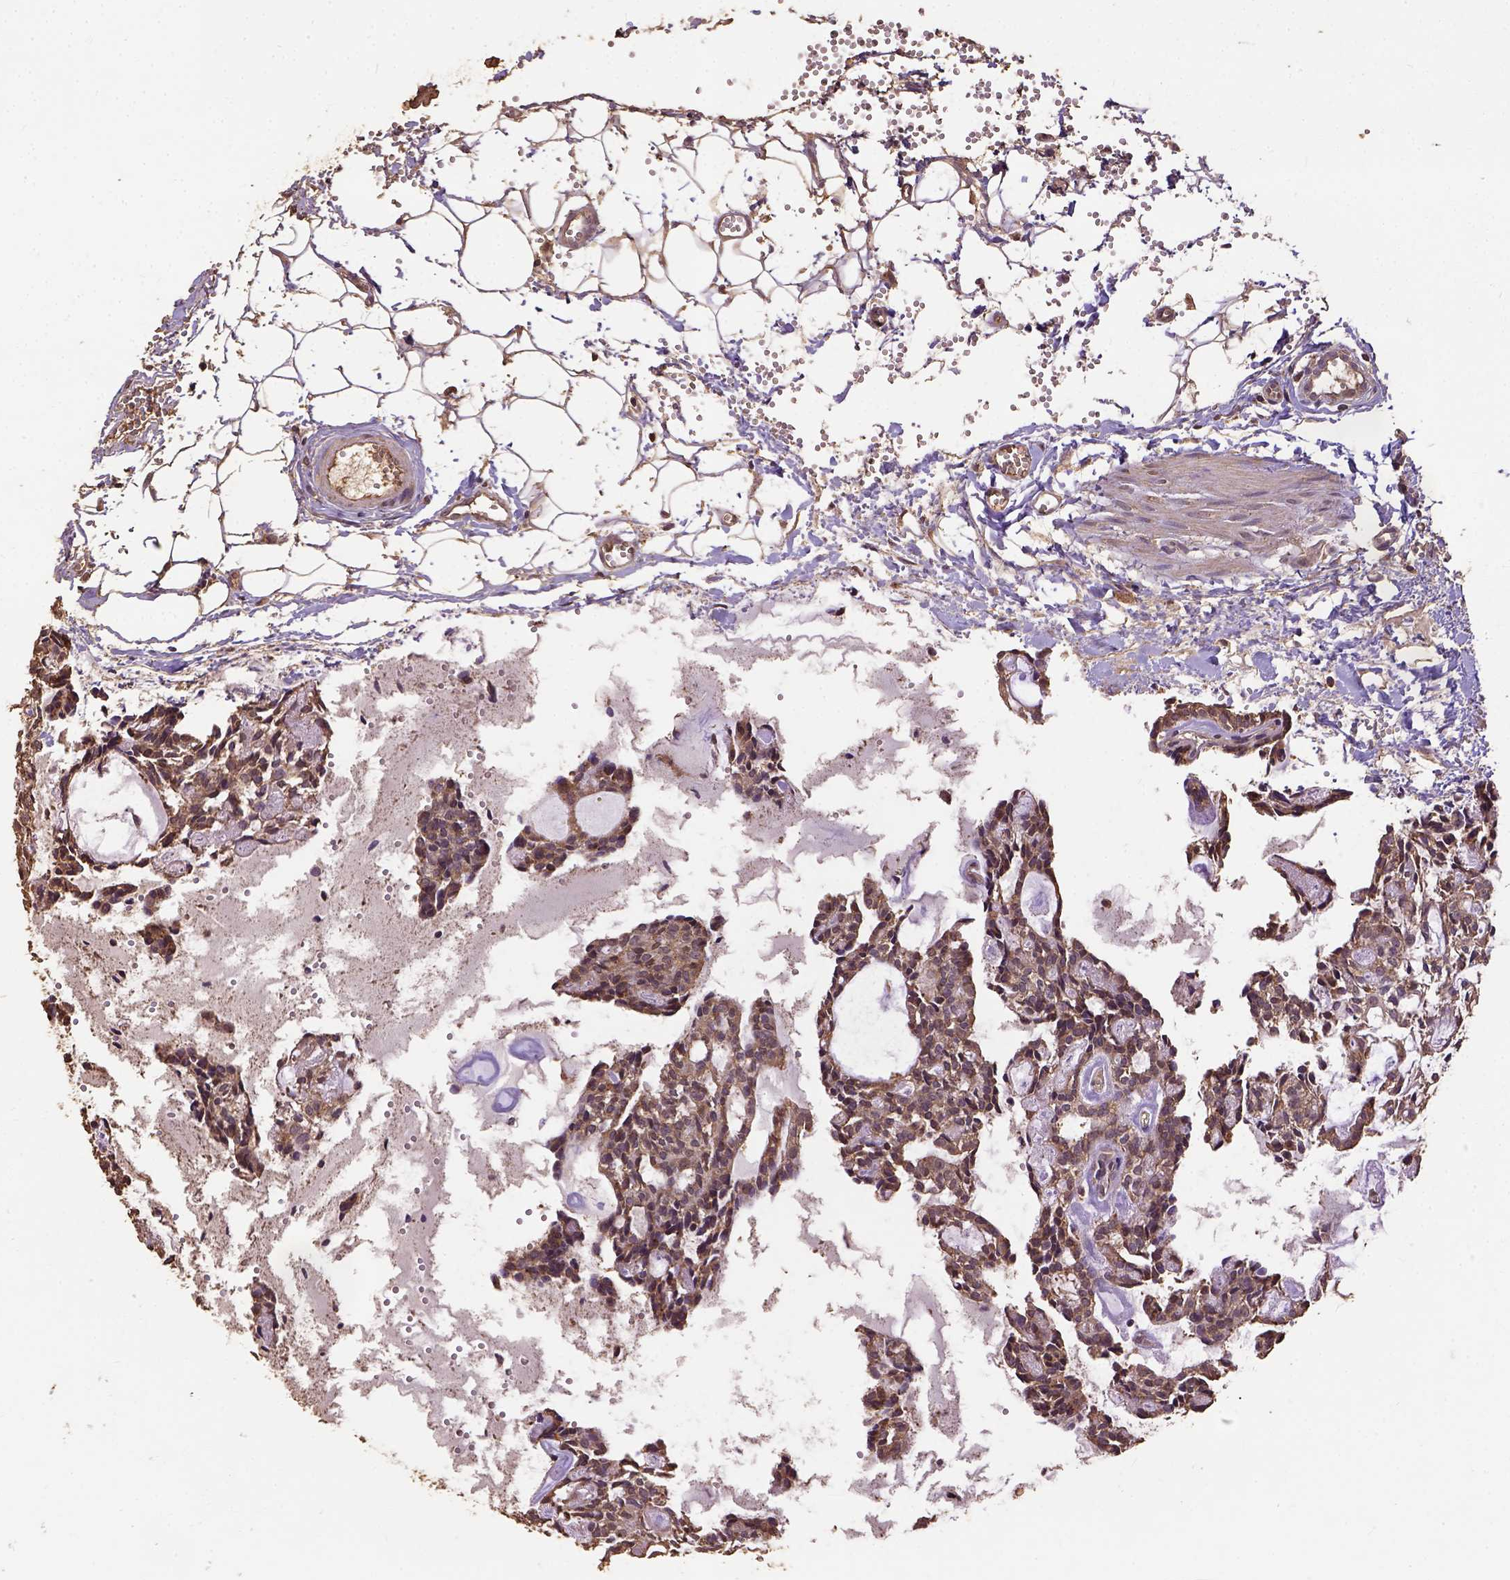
{"staining": {"intensity": "moderate", "quantity": "25%-75%", "location": "cytoplasmic/membranous"}, "tissue": "head and neck cancer", "cell_type": "Tumor cells", "image_type": "cancer", "snomed": [{"axis": "morphology", "description": "Adenocarcinoma, NOS"}, {"axis": "topography", "description": "Head-Neck"}], "caption": "Immunohistochemistry (IHC) histopathology image of human head and neck cancer (adenocarcinoma) stained for a protein (brown), which shows medium levels of moderate cytoplasmic/membranous expression in about 25%-75% of tumor cells.", "gene": "ATP1B3", "patient": {"sex": "female", "age": 62}}